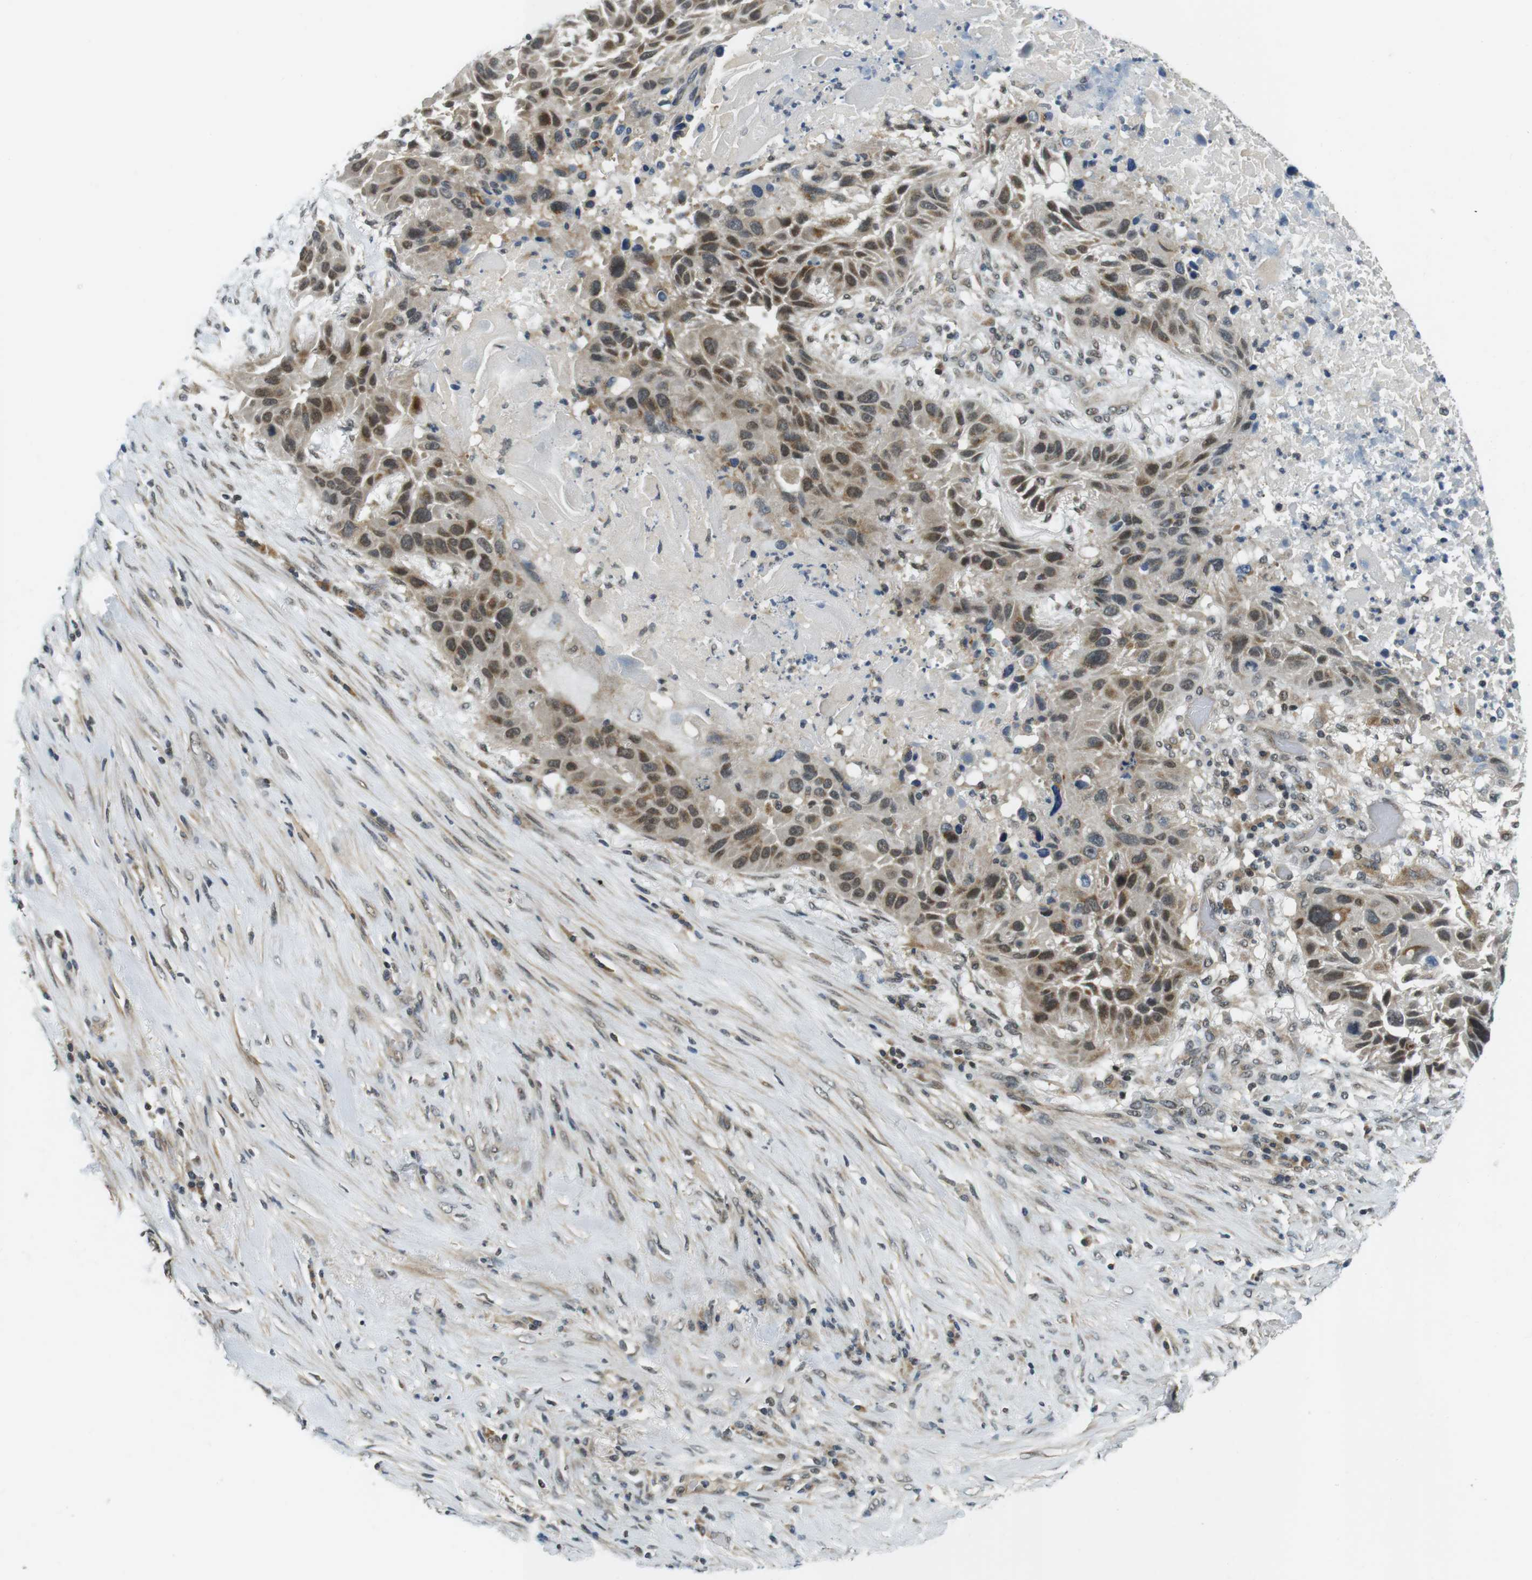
{"staining": {"intensity": "moderate", "quantity": ">75%", "location": "cytoplasmic/membranous,nuclear"}, "tissue": "lung cancer", "cell_type": "Tumor cells", "image_type": "cancer", "snomed": [{"axis": "morphology", "description": "Squamous cell carcinoma, NOS"}, {"axis": "topography", "description": "Lung"}], "caption": "Lung cancer stained with a brown dye shows moderate cytoplasmic/membranous and nuclear positive staining in about >75% of tumor cells.", "gene": "BRD4", "patient": {"sex": "male", "age": 57}}